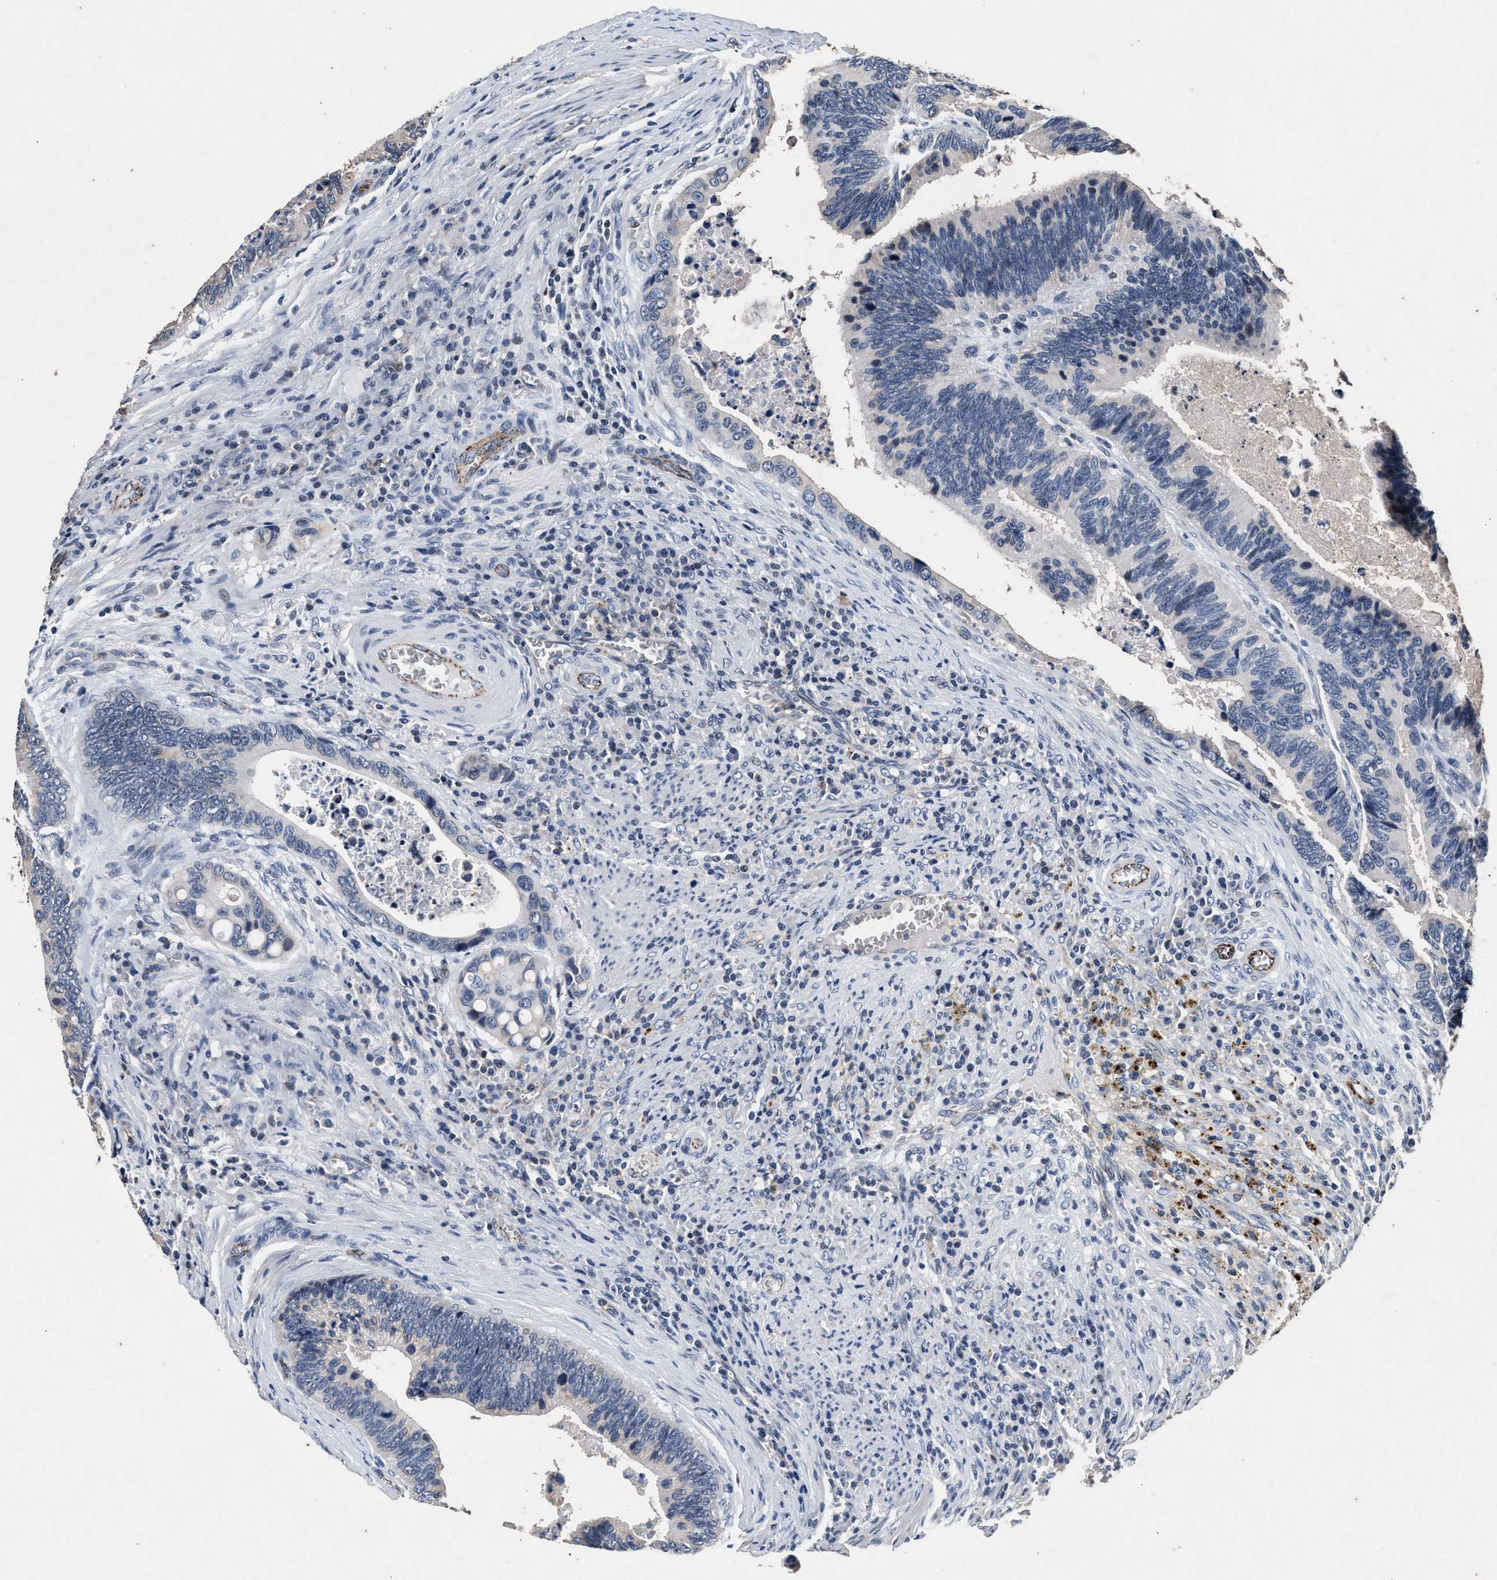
{"staining": {"intensity": "negative", "quantity": "none", "location": "none"}, "tissue": "colorectal cancer", "cell_type": "Tumor cells", "image_type": "cancer", "snomed": [{"axis": "morphology", "description": "Inflammation, NOS"}, {"axis": "morphology", "description": "Adenocarcinoma, NOS"}, {"axis": "topography", "description": "Colon"}], "caption": "Colorectal cancer (adenocarcinoma) stained for a protein using immunohistochemistry exhibits no staining tumor cells.", "gene": "PKD2L1", "patient": {"sex": "male", "age": 72}}